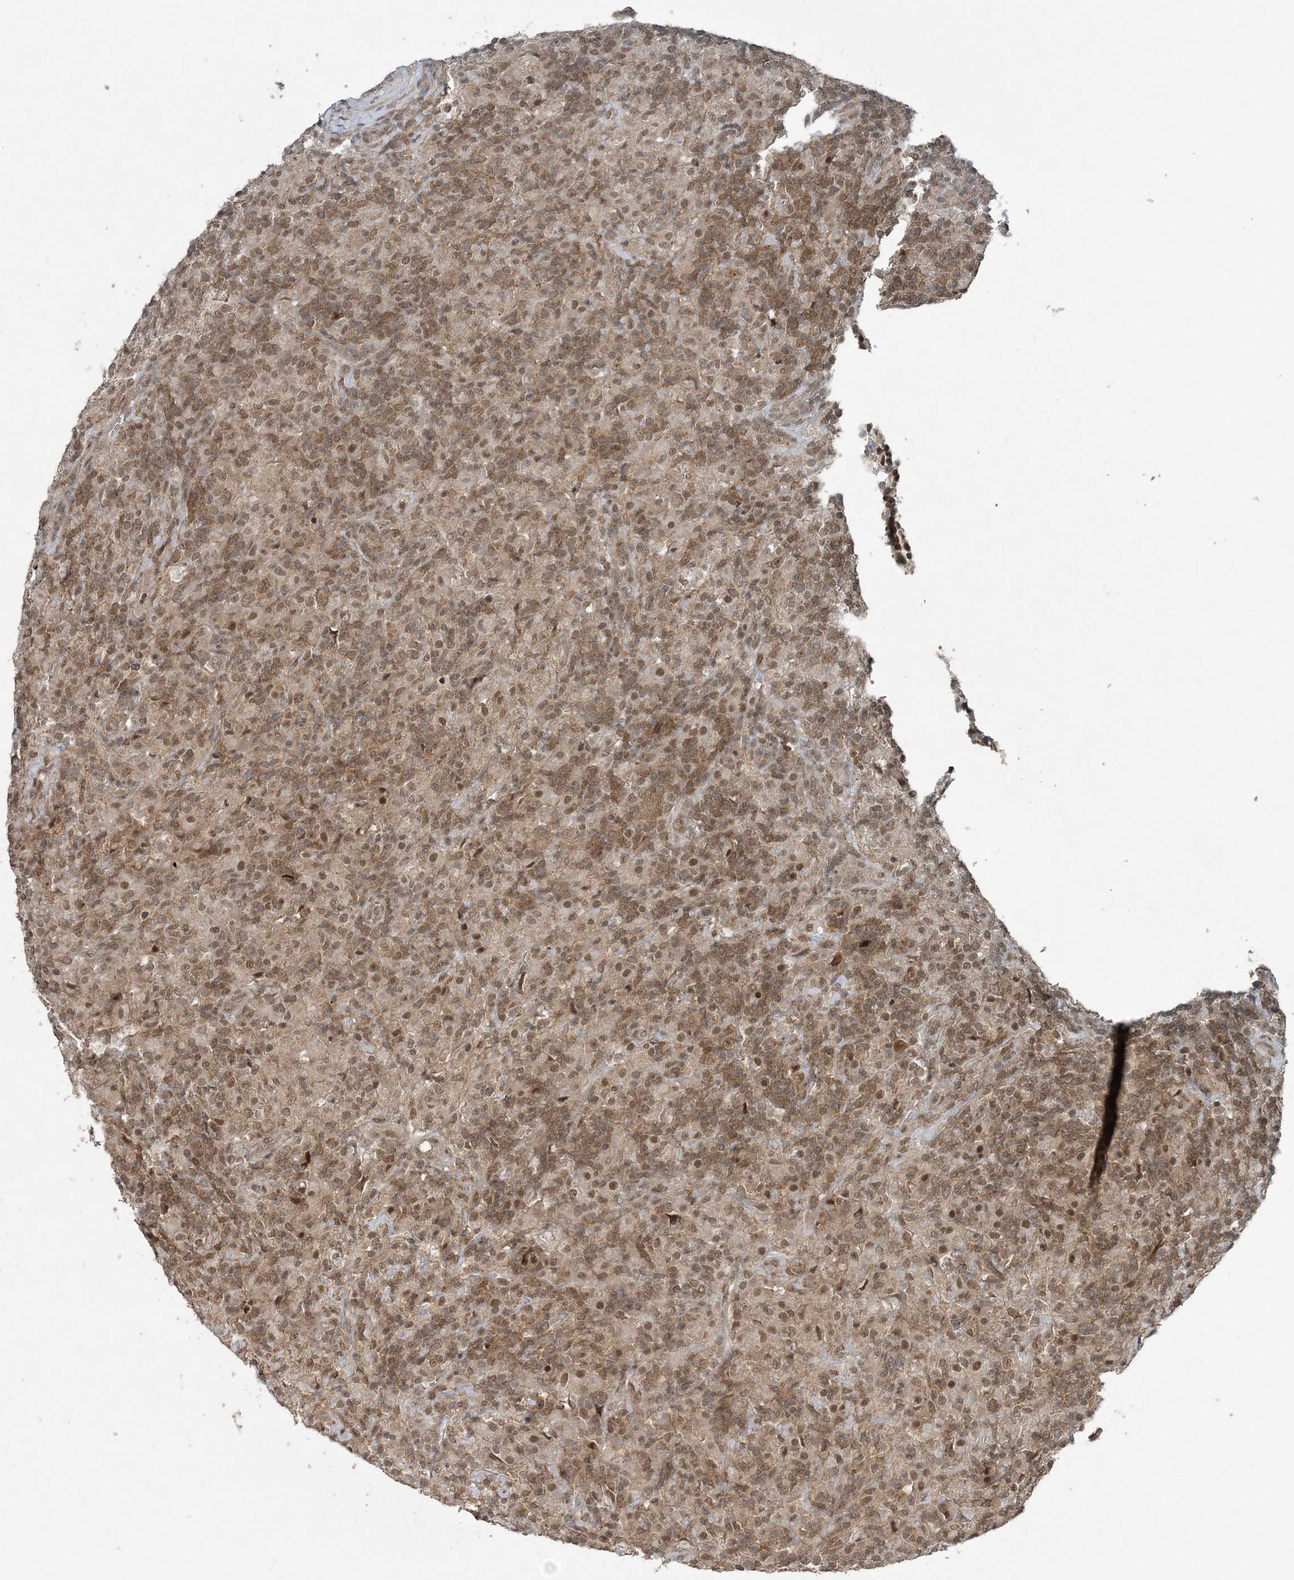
{"staining": {"intensity": "moderate", "quantity": ">75%", "location": "nuclear"}, "tissue": "lymphoma", "cell_type": "Tumor cells", "image_type": "cancer", "snomed": [{"axis": "morphology", "description": "Hodgkin's disease, NOS"}, {"axis": "topography", "description": "Lymph node"}], "caption": "Immunohistochemical staining of Hodgkin's disease reveals medium levels of moderate nuclear protein staining in approximately >75% of tumor cells.", "gene": "COPS7B", "patient": {"sex": "male", "age": 70}}